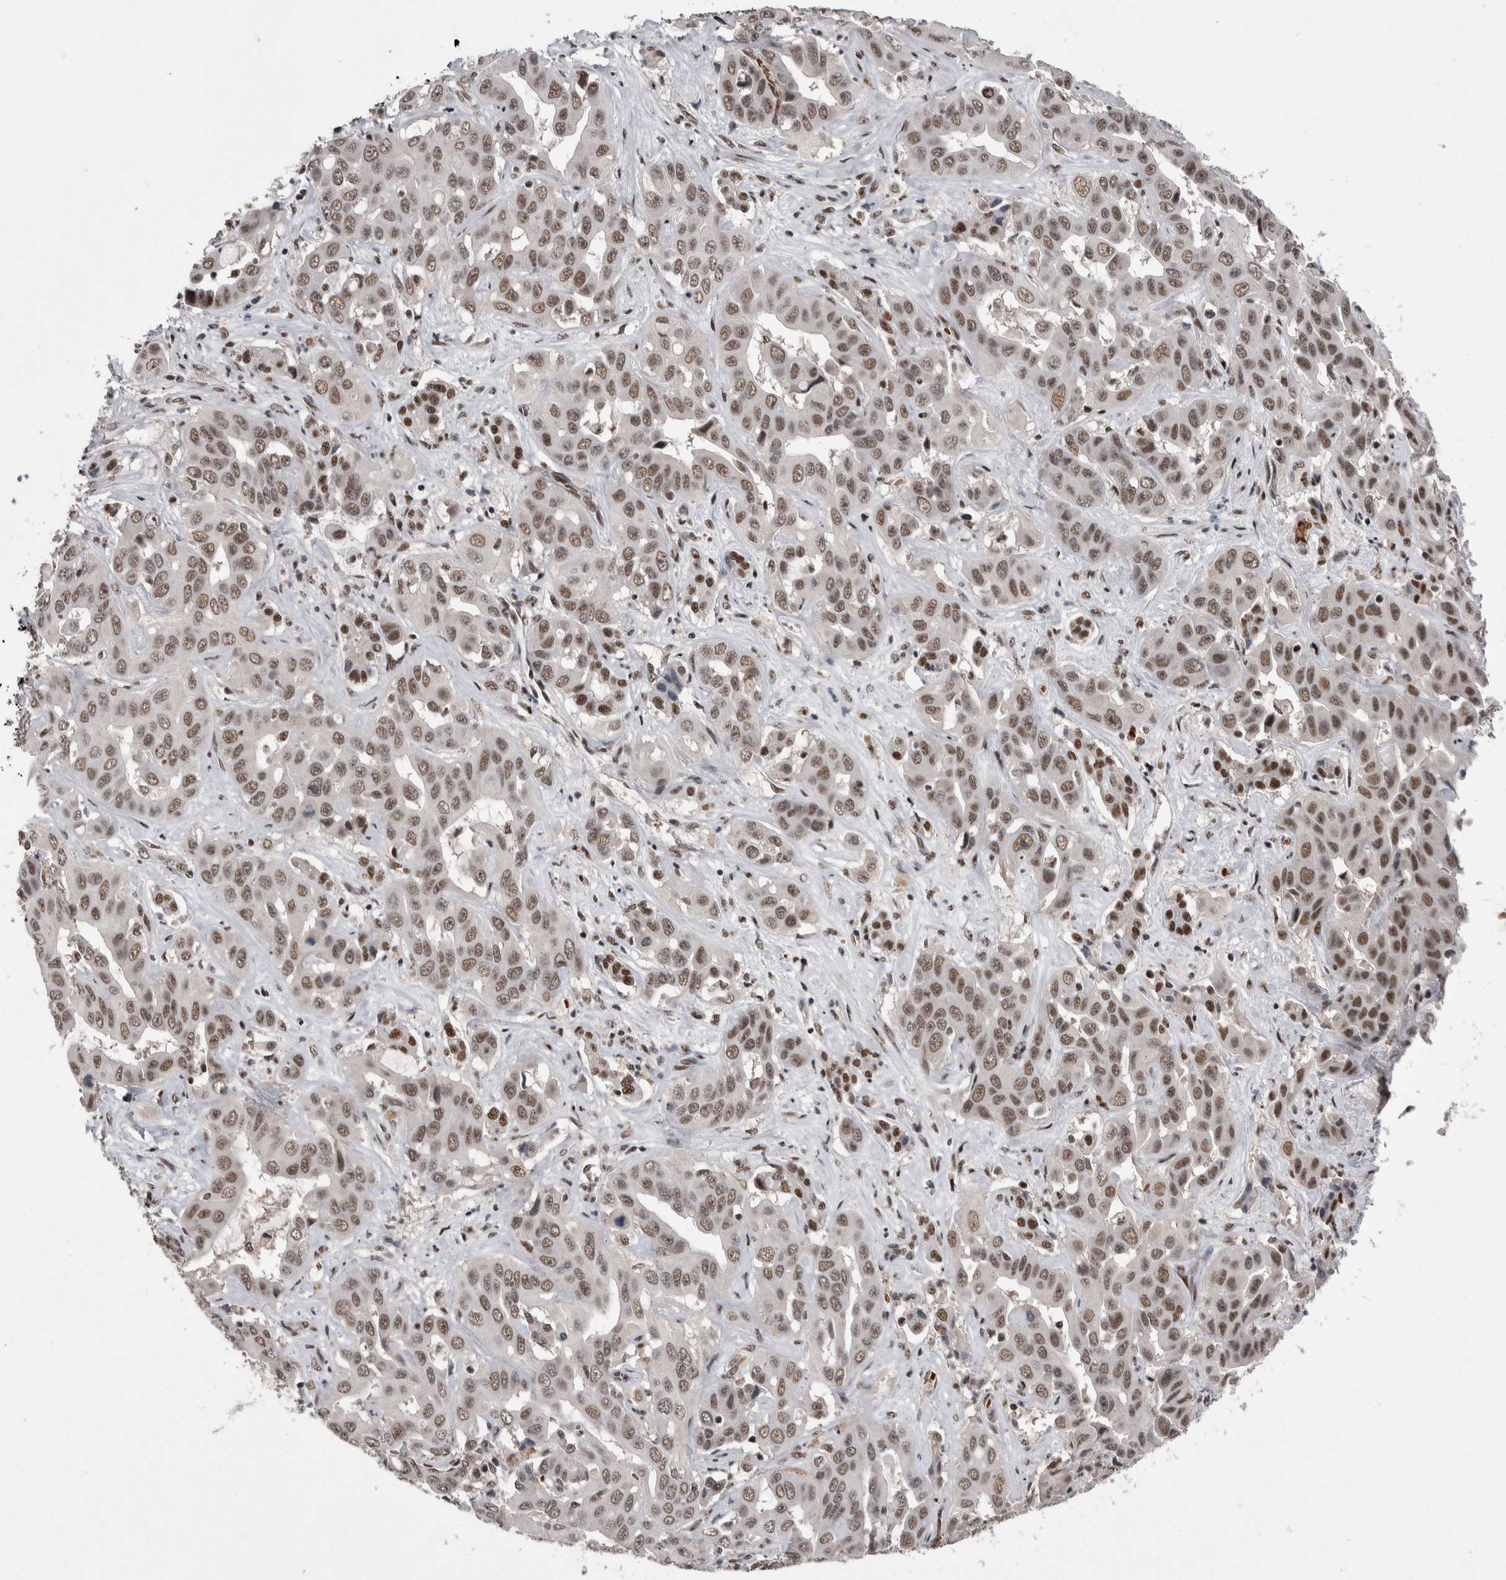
{"staining": {"intensity": "moderate", "quantity": ">75%", "location": "nuclear"}, "tissue": "liver cancer", "cell_type": "Tumor cells", "image_type": "cancer", "snomed": [{"axis": "morphology", "description": "Cholangiocarcinoma"}, {"axis": "topography", "description": "Liver"}], "caption": "Protein analysis of liver cancer tissue shows moderate nuclear positivity in about >75% of tumor cells.", "gene": "DMTF1", "patient": {"sex": "female", "age": 52}}